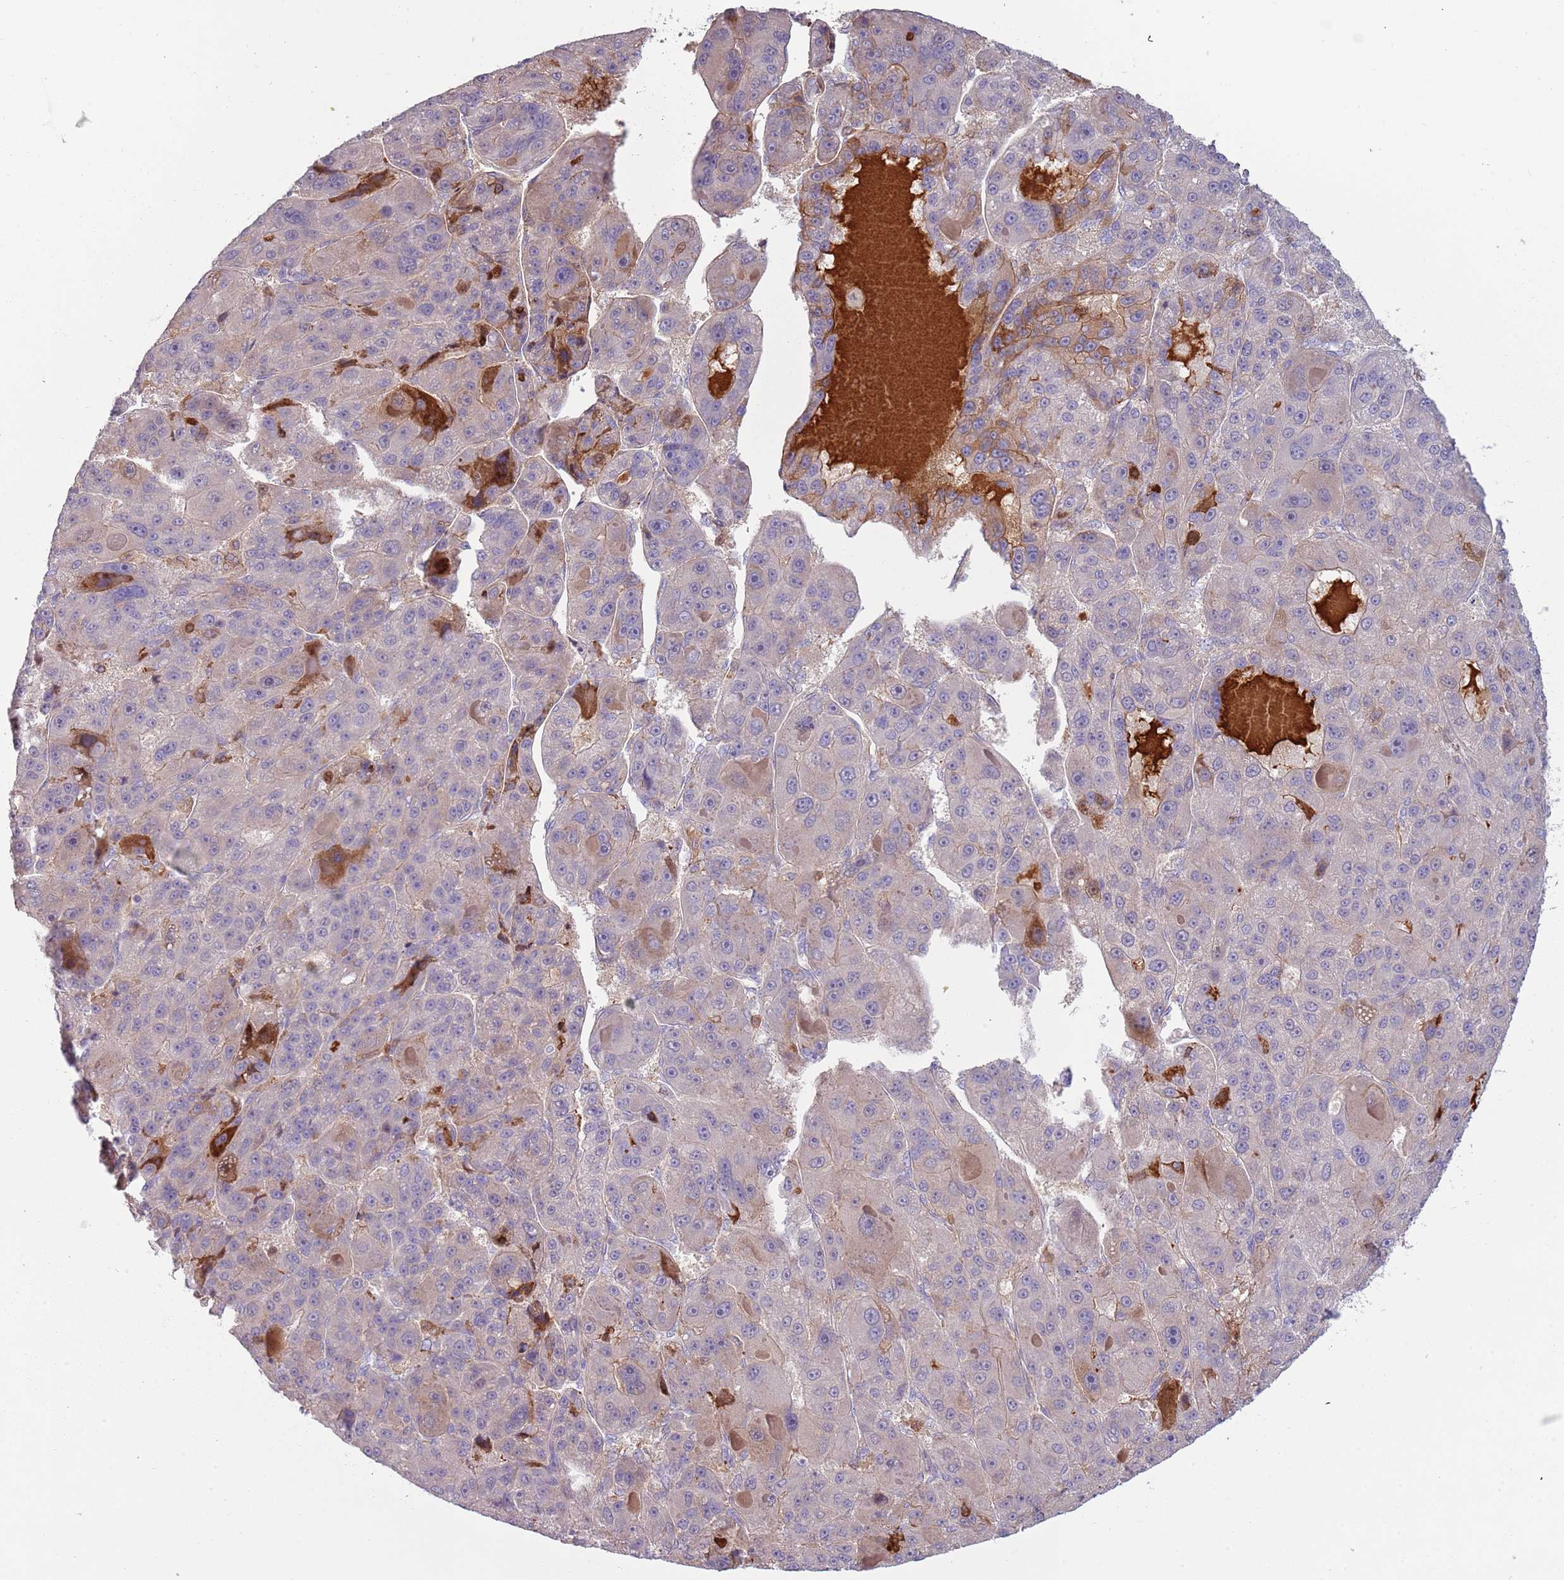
{"staining": {"intensity": "strong", "quantity": "<25%", "location": "cytoplasmic/membranous"}, "tissue": "liver cancer", "cell_type": "Tumor cells", "image_type": "cancer", "snomed": [{"axis": "morphology", "description": "Carcinoma, Hepatocellular, NOS"}, {"axis": "topography", "description": "Liver"}], "caption": "Protein expression analysis of liver cancer (hepatocellular carcinoma) reveals strong cytoplasmic/membranous positivity in about <25% of tumor cells. Nuclei are stained in blue.", "gene": "NADK", "patient": {"sex": "male", "age": 76}}